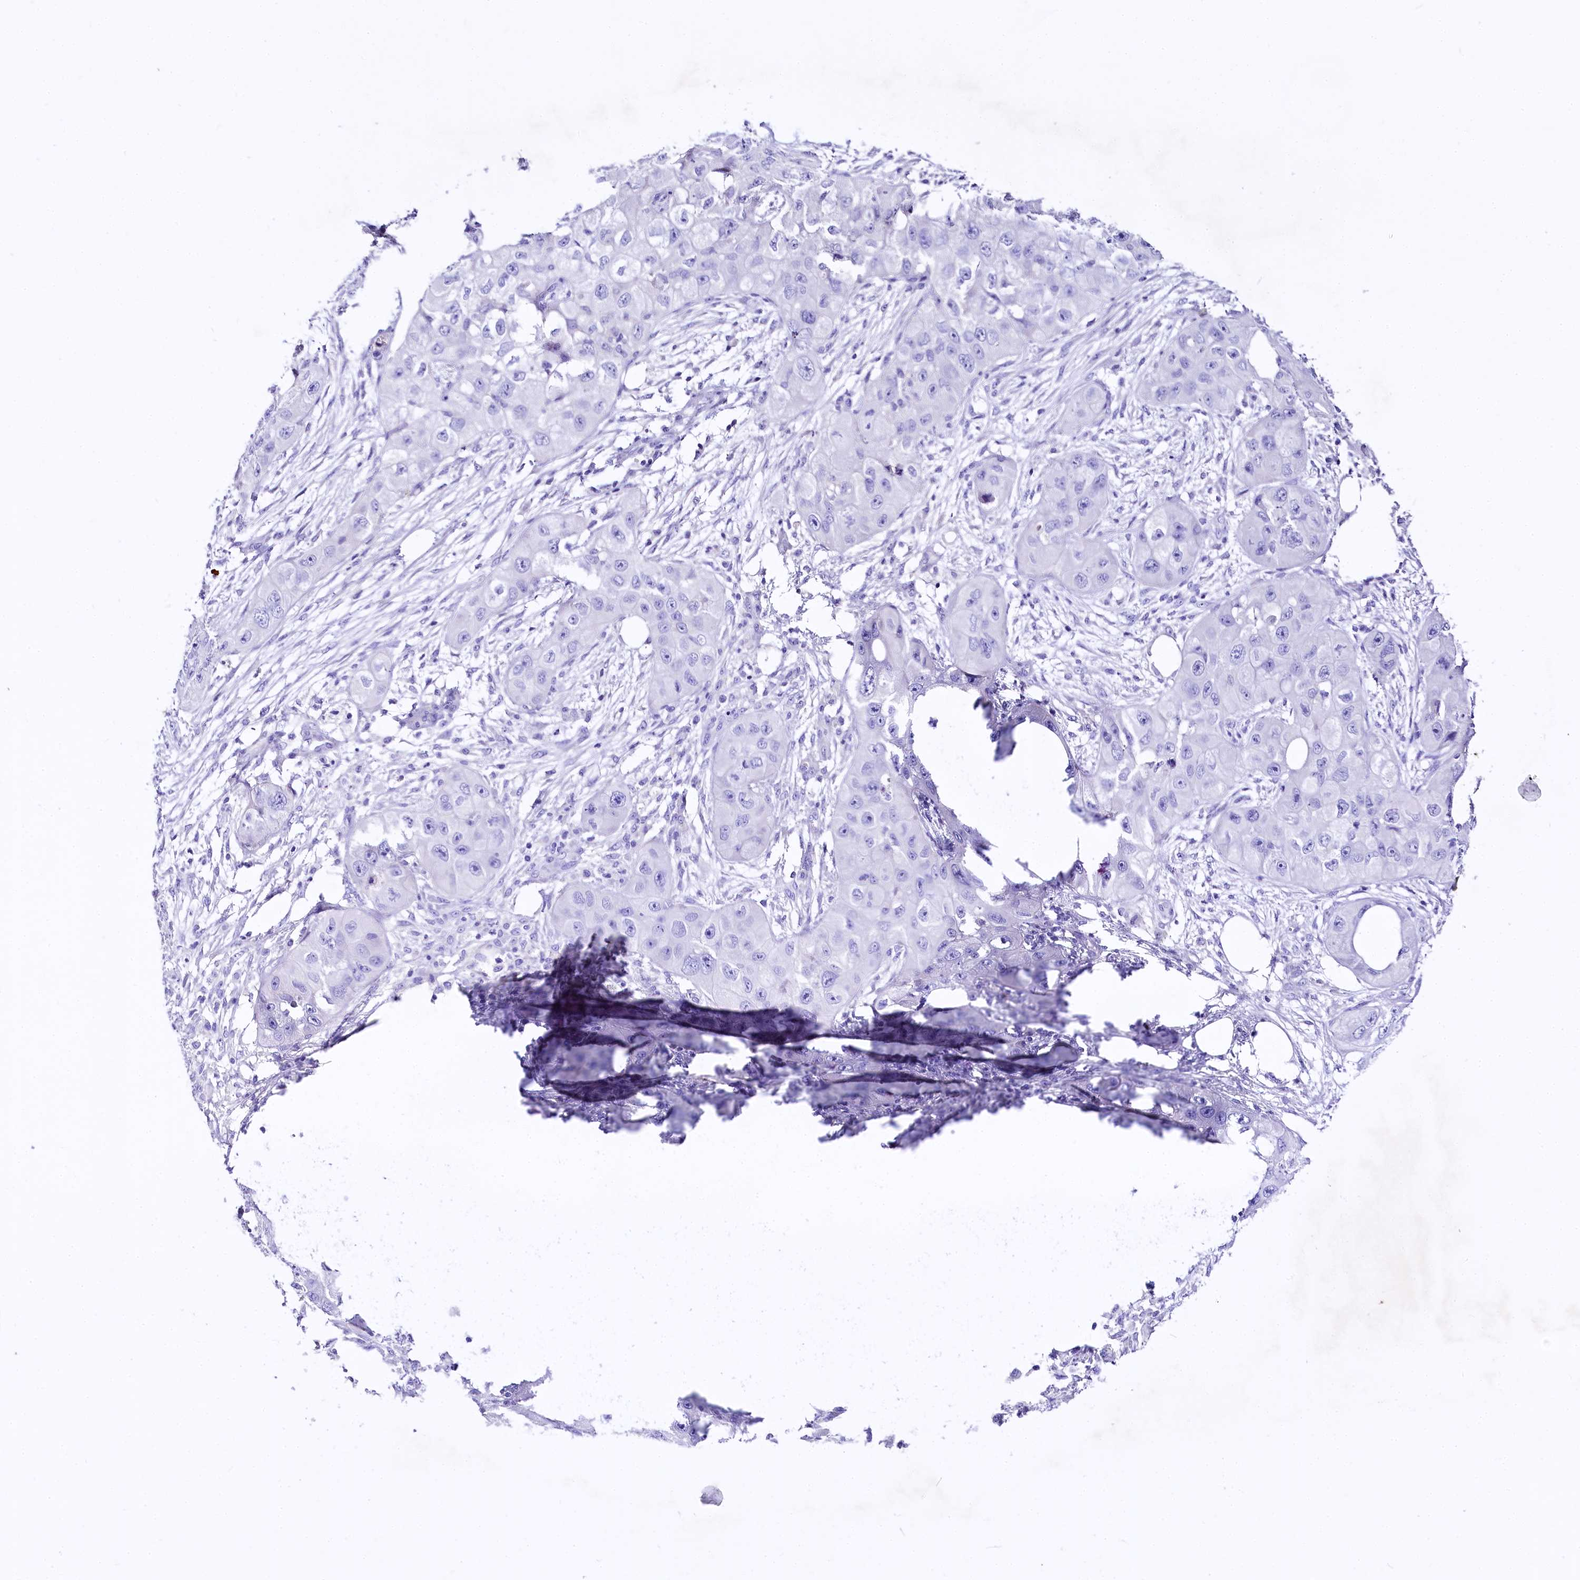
{"staining": {"intensity": "negative", "quantity": "none", "location": "none"}, "tissue": "skin cancer", "cell_type": "Tumor cells", "image_type": "cancer", "snomed": [{"axis": "morphology", "description": "Squamous cell carcinoma, NOS"}, {"axis": "topography", "description": "Skin"}, {"axis": "topography", "description": "Subcutis"}], "caption": "Micrograph shows no significant protein expression in tumor cells of skin cancer (squamous cell carcinoma).", "gene": "A2ML1", "patient": {"sex": "male", "age": 73}}